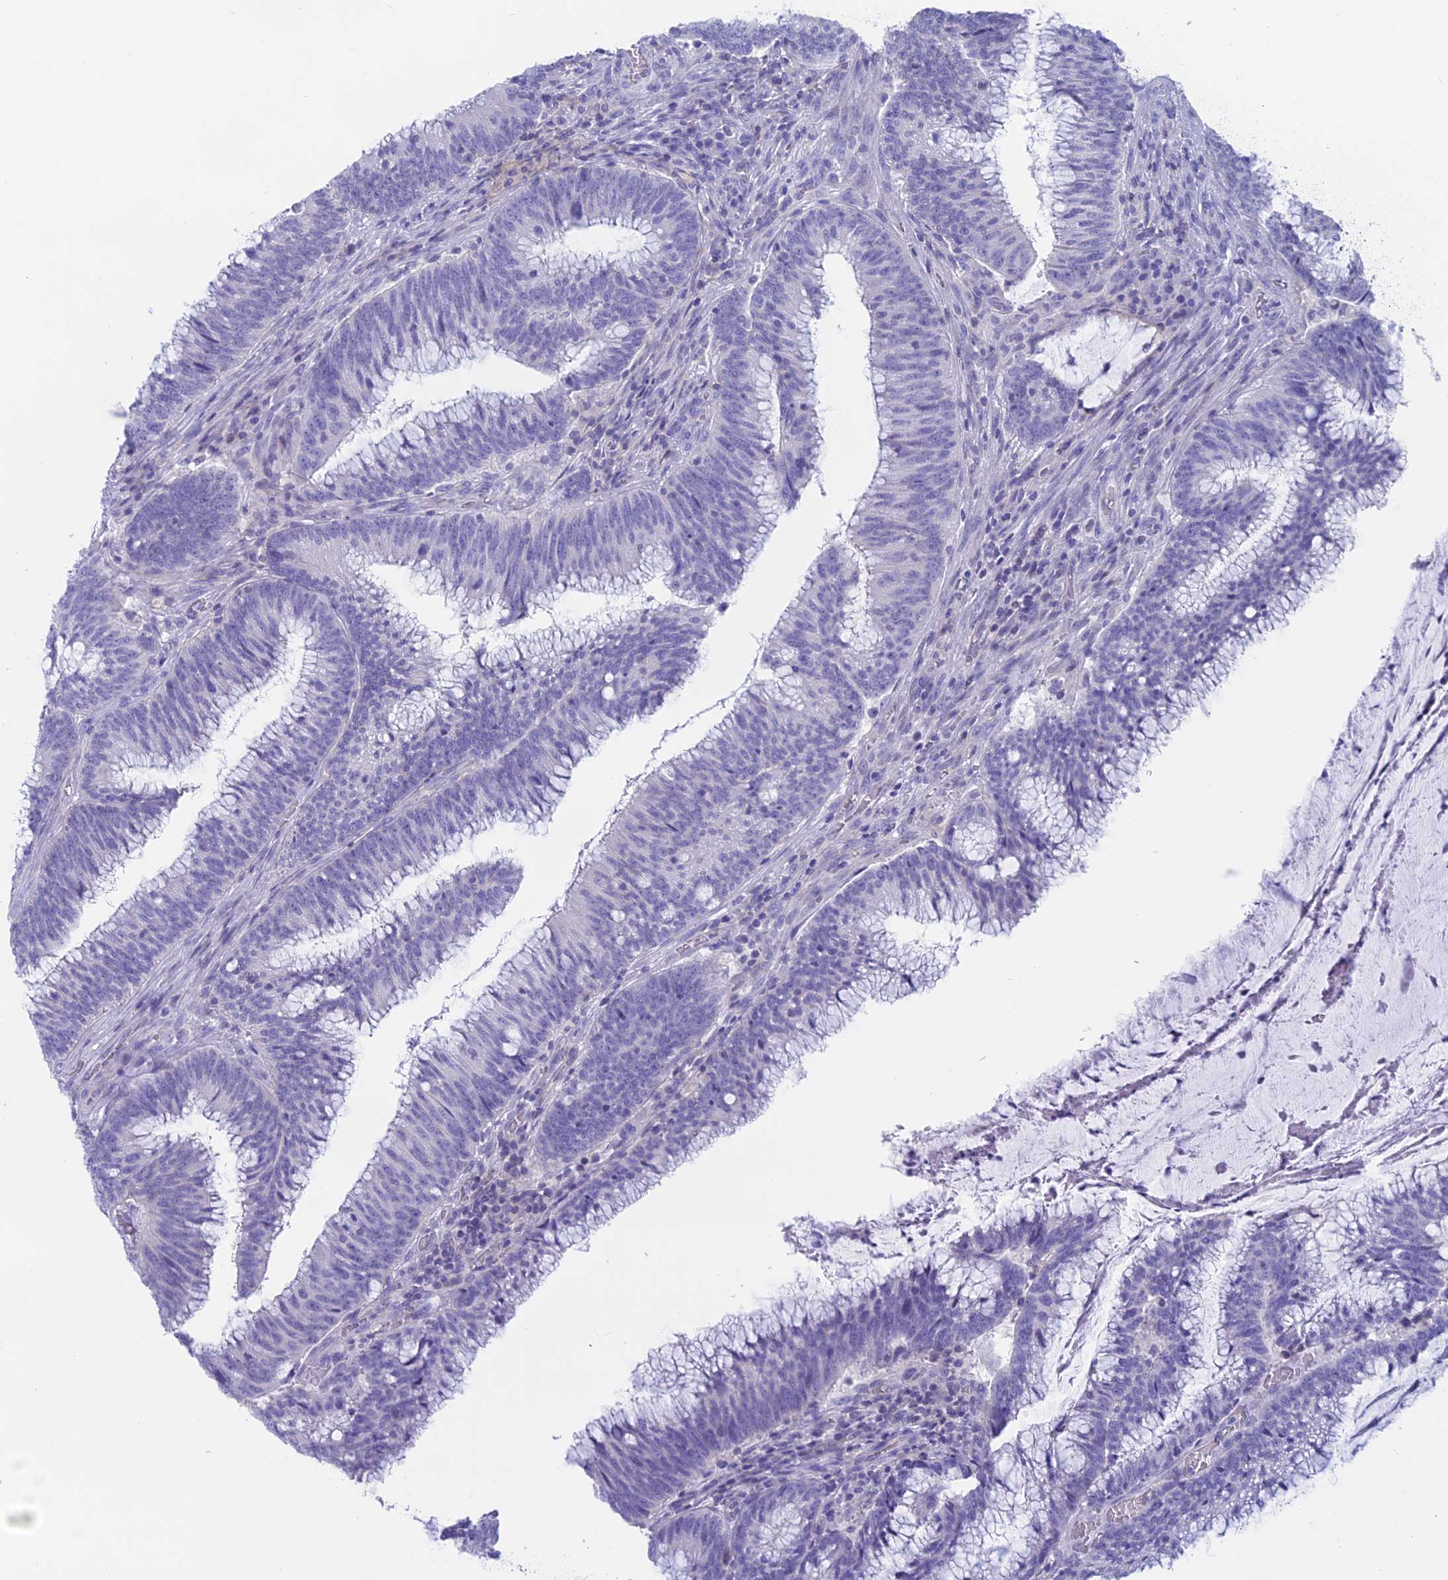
{"staining": {"intensity": "negative", "quantity": "none", "location": "none"}, "tissue": "colorectal cancer", "cell_type": "Tumor cells", "image_type": "cancer", "snomed": [{"axis": "morphology", "description": "Adenocarcinoma, NOS"}, {"axis": "topography", "description": "Rectum"}], "caption": "This is a micrograph of IHC staining of colorectal cancer (adenocarcinoma), which shows no expression in tumor cells.", "gene": "RP1", "patient": {"sex": "female", "age": 77}}